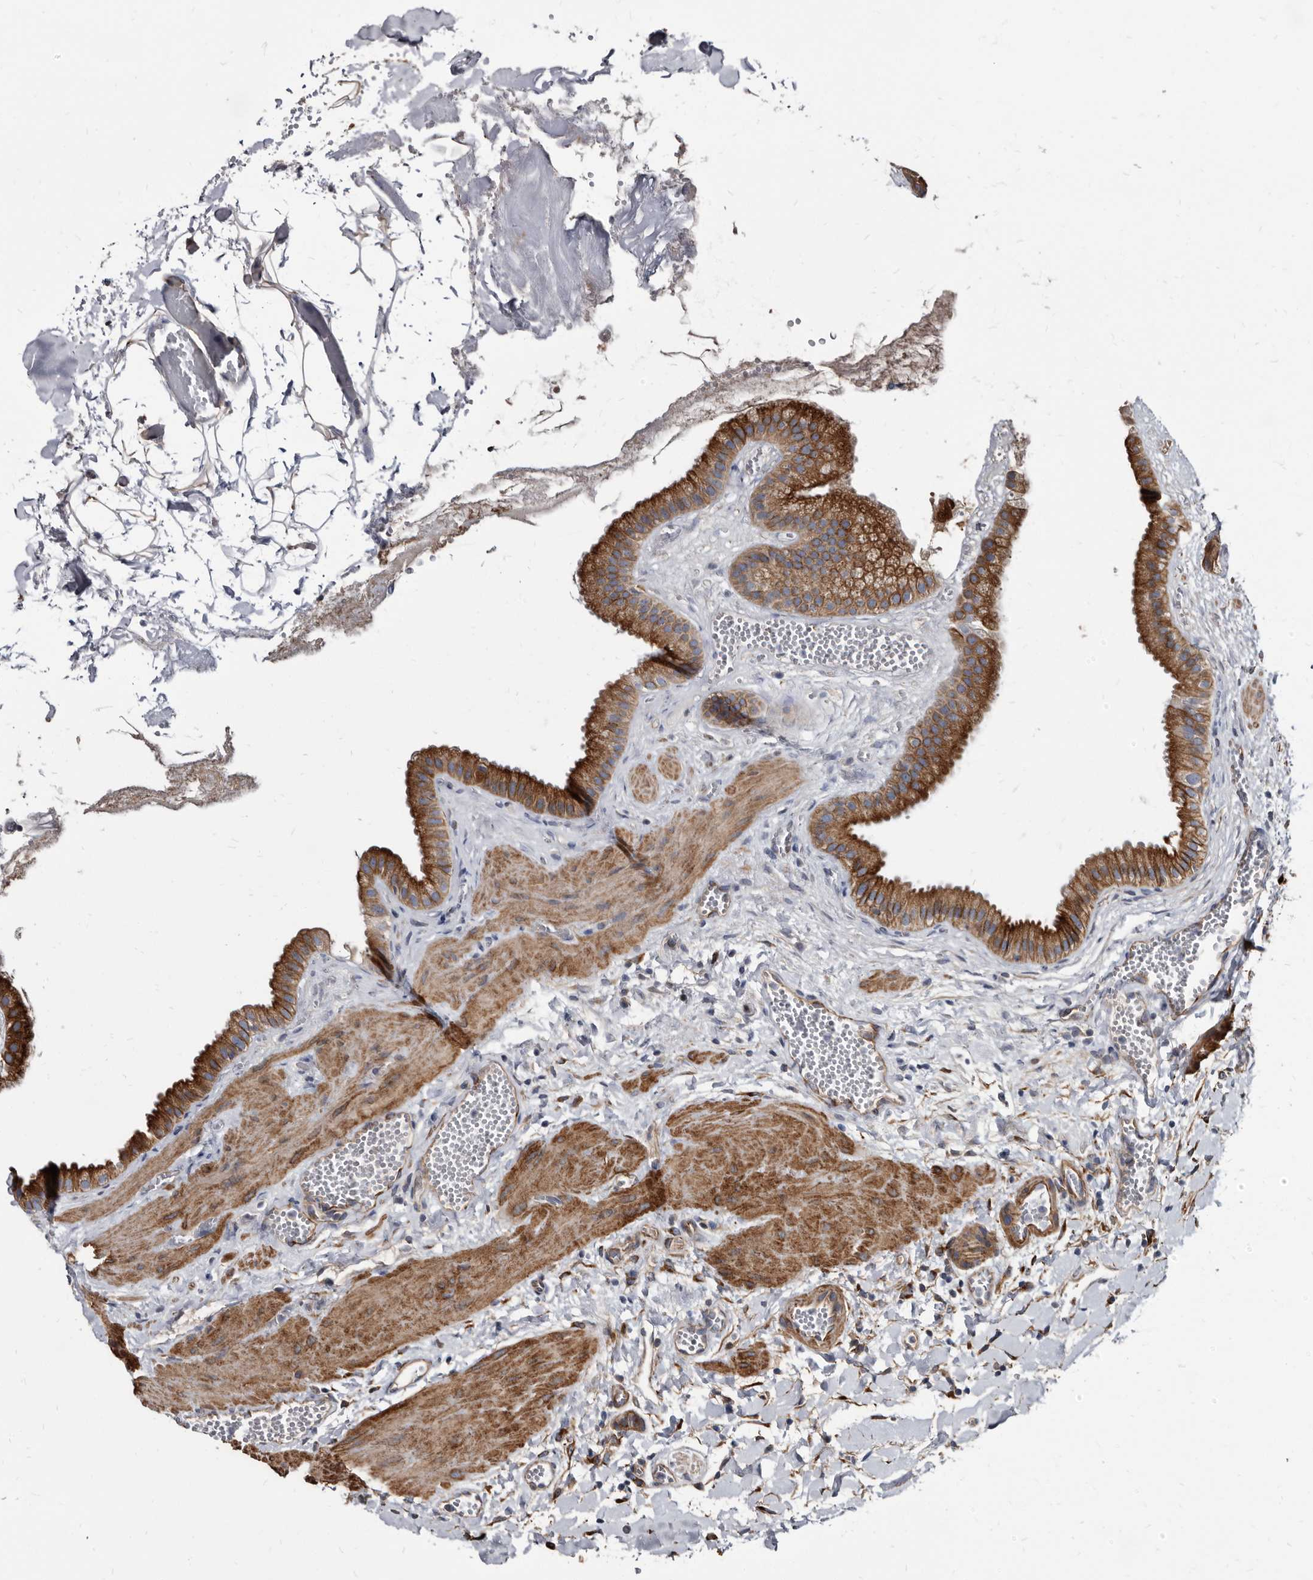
{"staining": {"intensity": "strong", "quantity": ">75%", "location": "cytoplasmic/membranous"}, "tissue": "gallbladder", "cell_type": "Glandular cells", "image_type": "normal", "snomed": [{"axis": "morphology", "description": "Normal tissue, NOS"}, {"axis": "topography", "description": "Gallbladder"}], "caption": "This micrograph shows normal gallbladder stained with IHC to label a protein in brown. The cytoplasmic/membranous of glandular cells show strong positivity for the protein. Nuclei are counter-stained blue.", "gene": "KCTD20", "patient": {"sex": "male", "age": 55}}